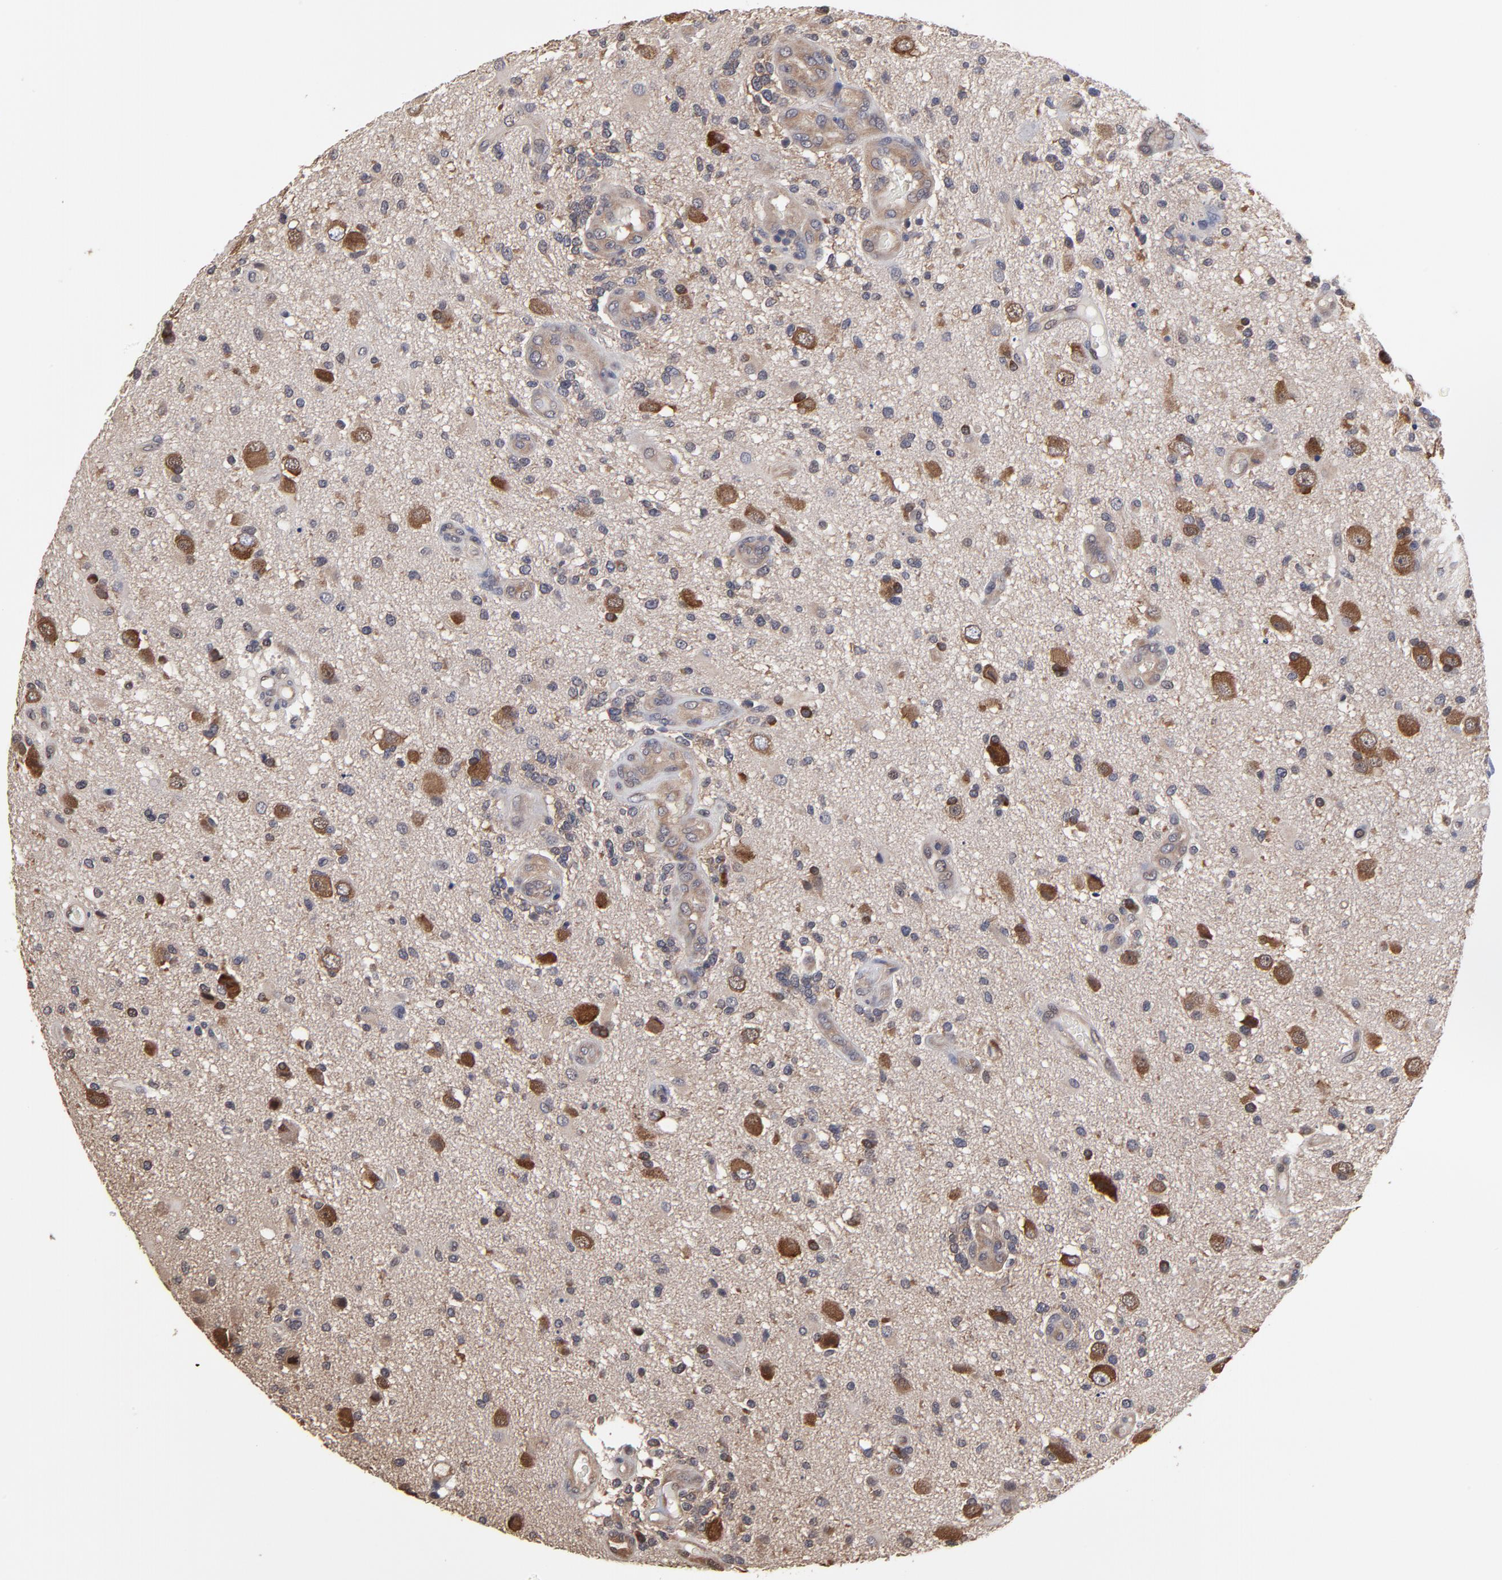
{"staining": {"intensity": "moderate", "quantity": "25%-75%", "location": "cytoplasmic/membranous,nuclear"}, "tissue": "glioma", "cell_type": "Tumor cells", "image_type": "cancer", "snomed": [{"axis": "morphology", "description": "Normal tissue, NOS"}, {"axis": "morphology", "description": "Glioma, malignant, High grade"}, {"axis": "topography", "description": "Cerebral cortex"}], "caption": "This image shows immunohistochemistry staining of glioma, with medium moderate cytoplasmic/membranous and nuclear expression in approximately 25%-75% of tumor cells.", "gene": "CCT2", "patient": {"sex": "male", "age": 75}}